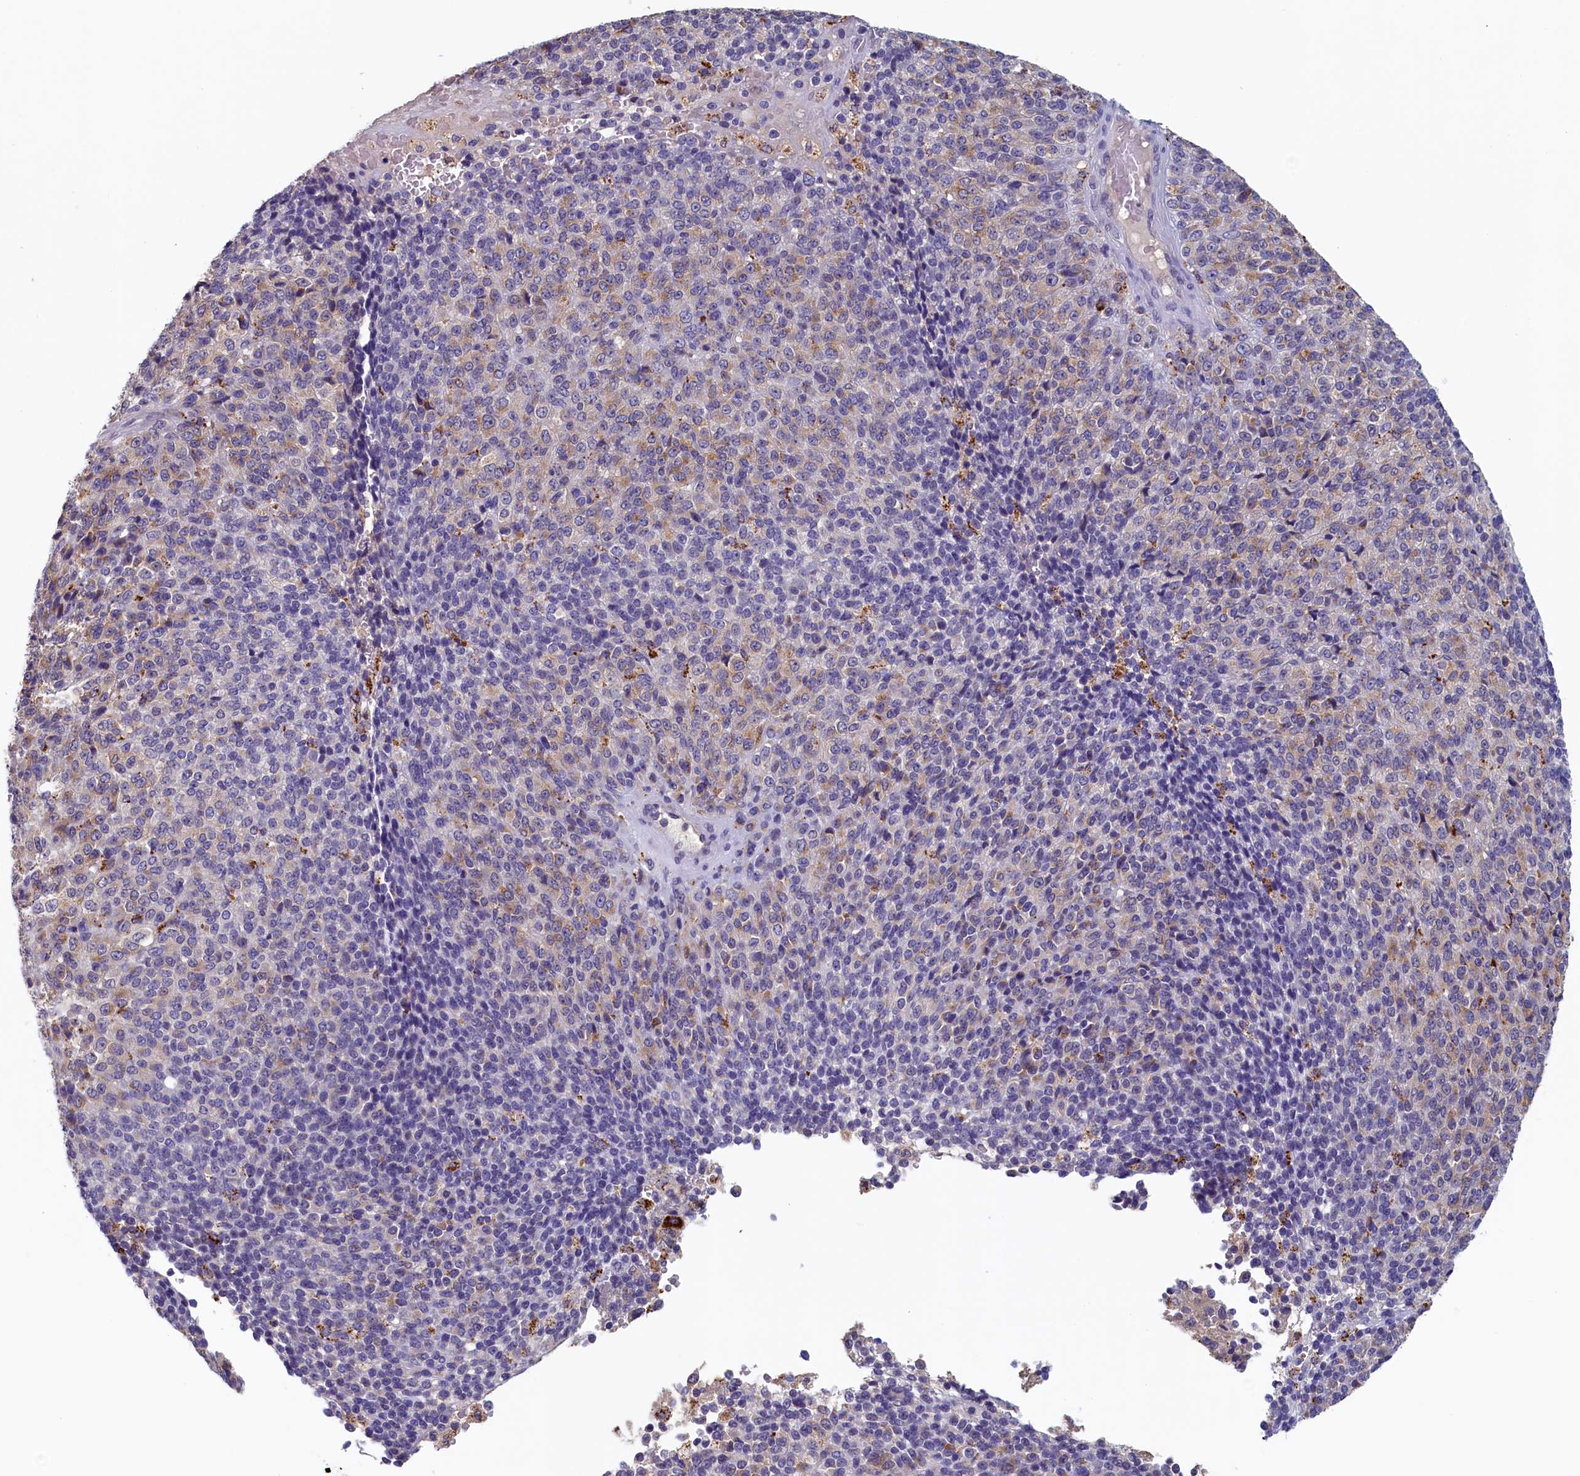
{"staining": {"intensity": "weak", "quantity": "<25%", "location": "cytoplasmic/membranous"}, "tissue": "melanoma", "cell_type": "Tumor cells", "image_type": "cancer", "snomed": [{"axis": "morphology", "description": "Malignant melanoma, Metastatic site"}, {"axis": "topography", "description": "Brain"}], "caption": "DAB immunohistochemical staining of human melanoma reveals no significant positivity in tumor cells.", "gene": "NUBP2", "patient": {"sex": "female", "age": 56}}